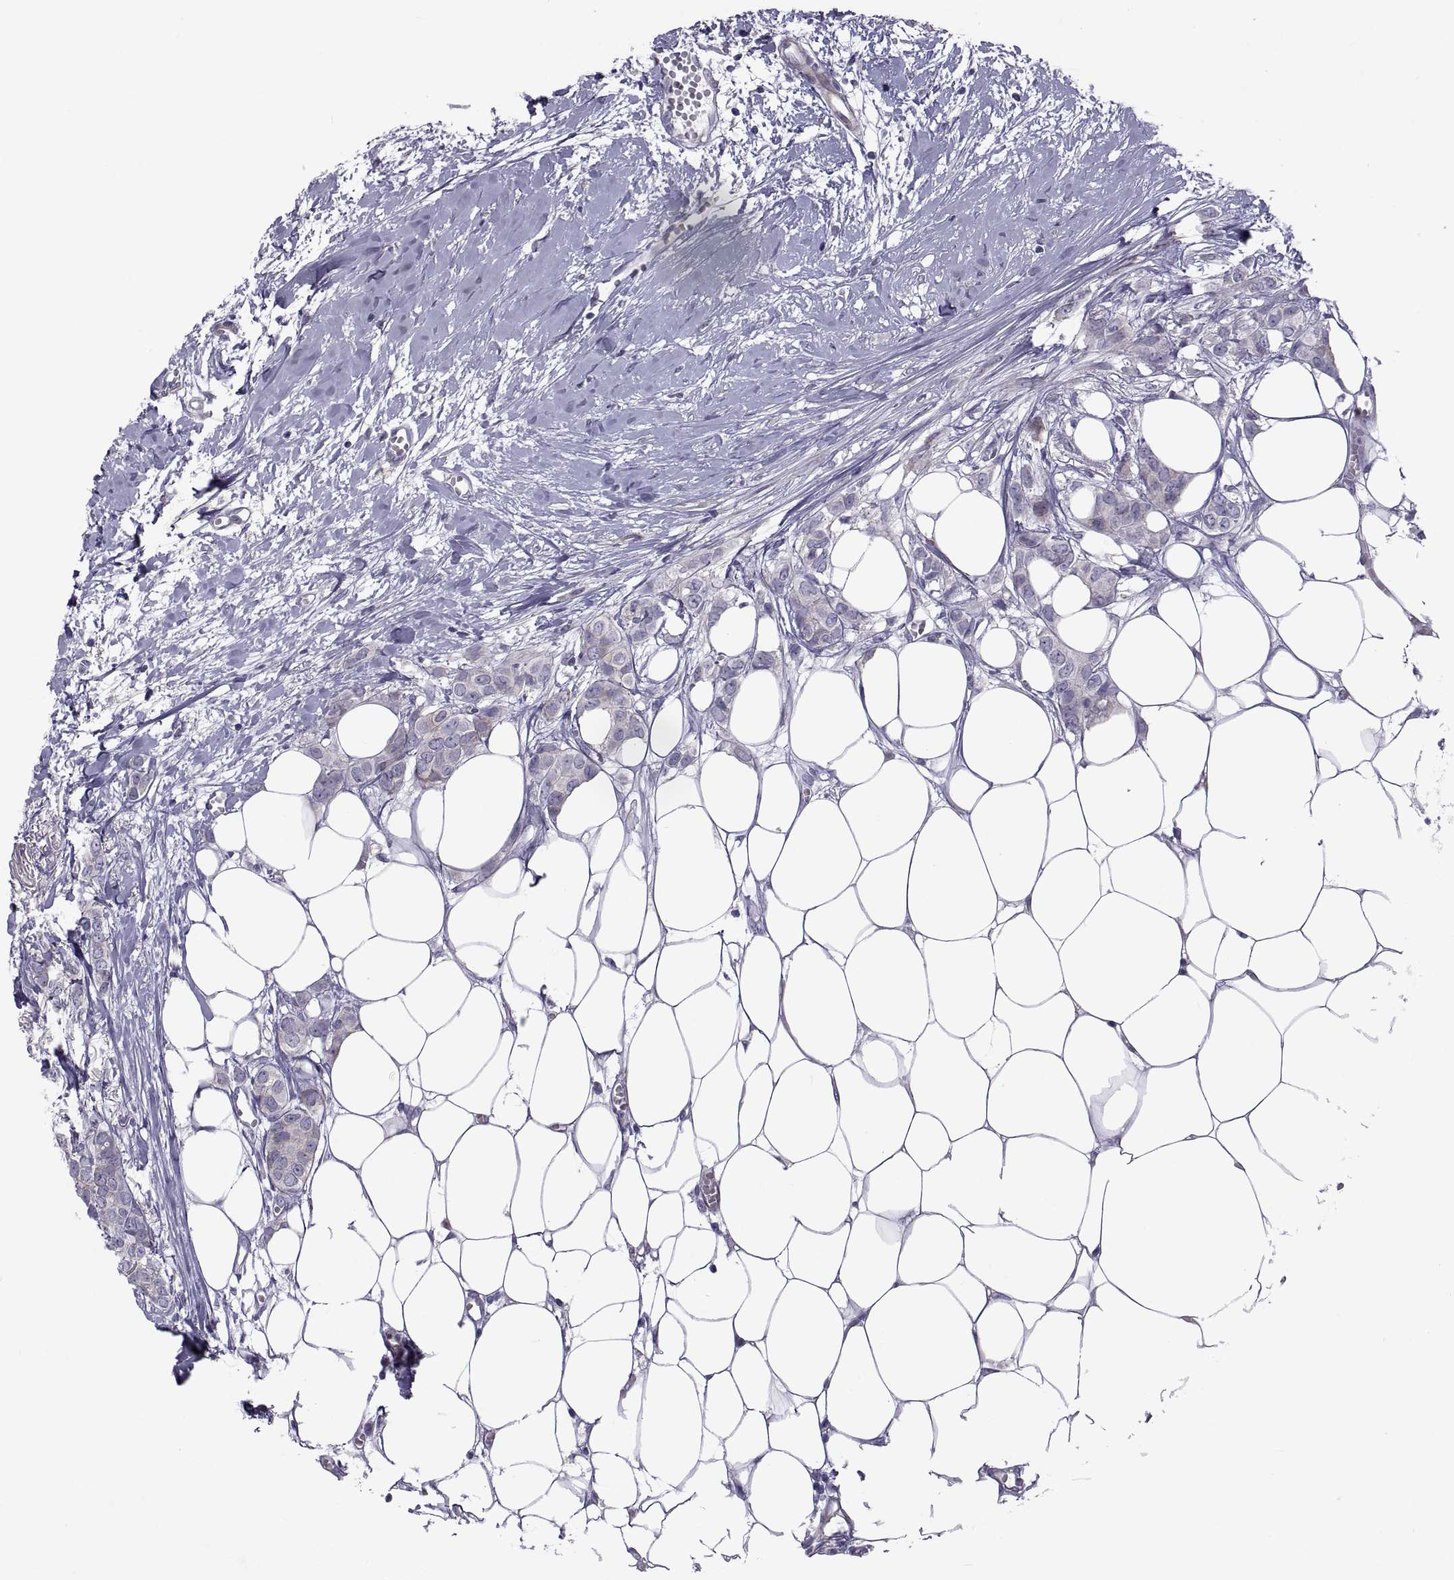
{"staining": {"intensity": "weak", "quantity": "25%-75%", "location": "cytoplasmic/membranous"}, "tissue": "breast cancer", "cell_type": "Tumor cells", "image_type": "cancer", "snomed": [{"axis": "morphology", "description": "Duct carcinoma"}, {"axis": "topography", "description": "Breast"}], "caption": "A micrograph of breast cancer (invasive ductal carcinoma) stained for a protein shows weak cytoplasmic/membranous brown staining in tumor cells.", "gene": "TMEM158", "patient": {"sex": "female", "age": 85}}